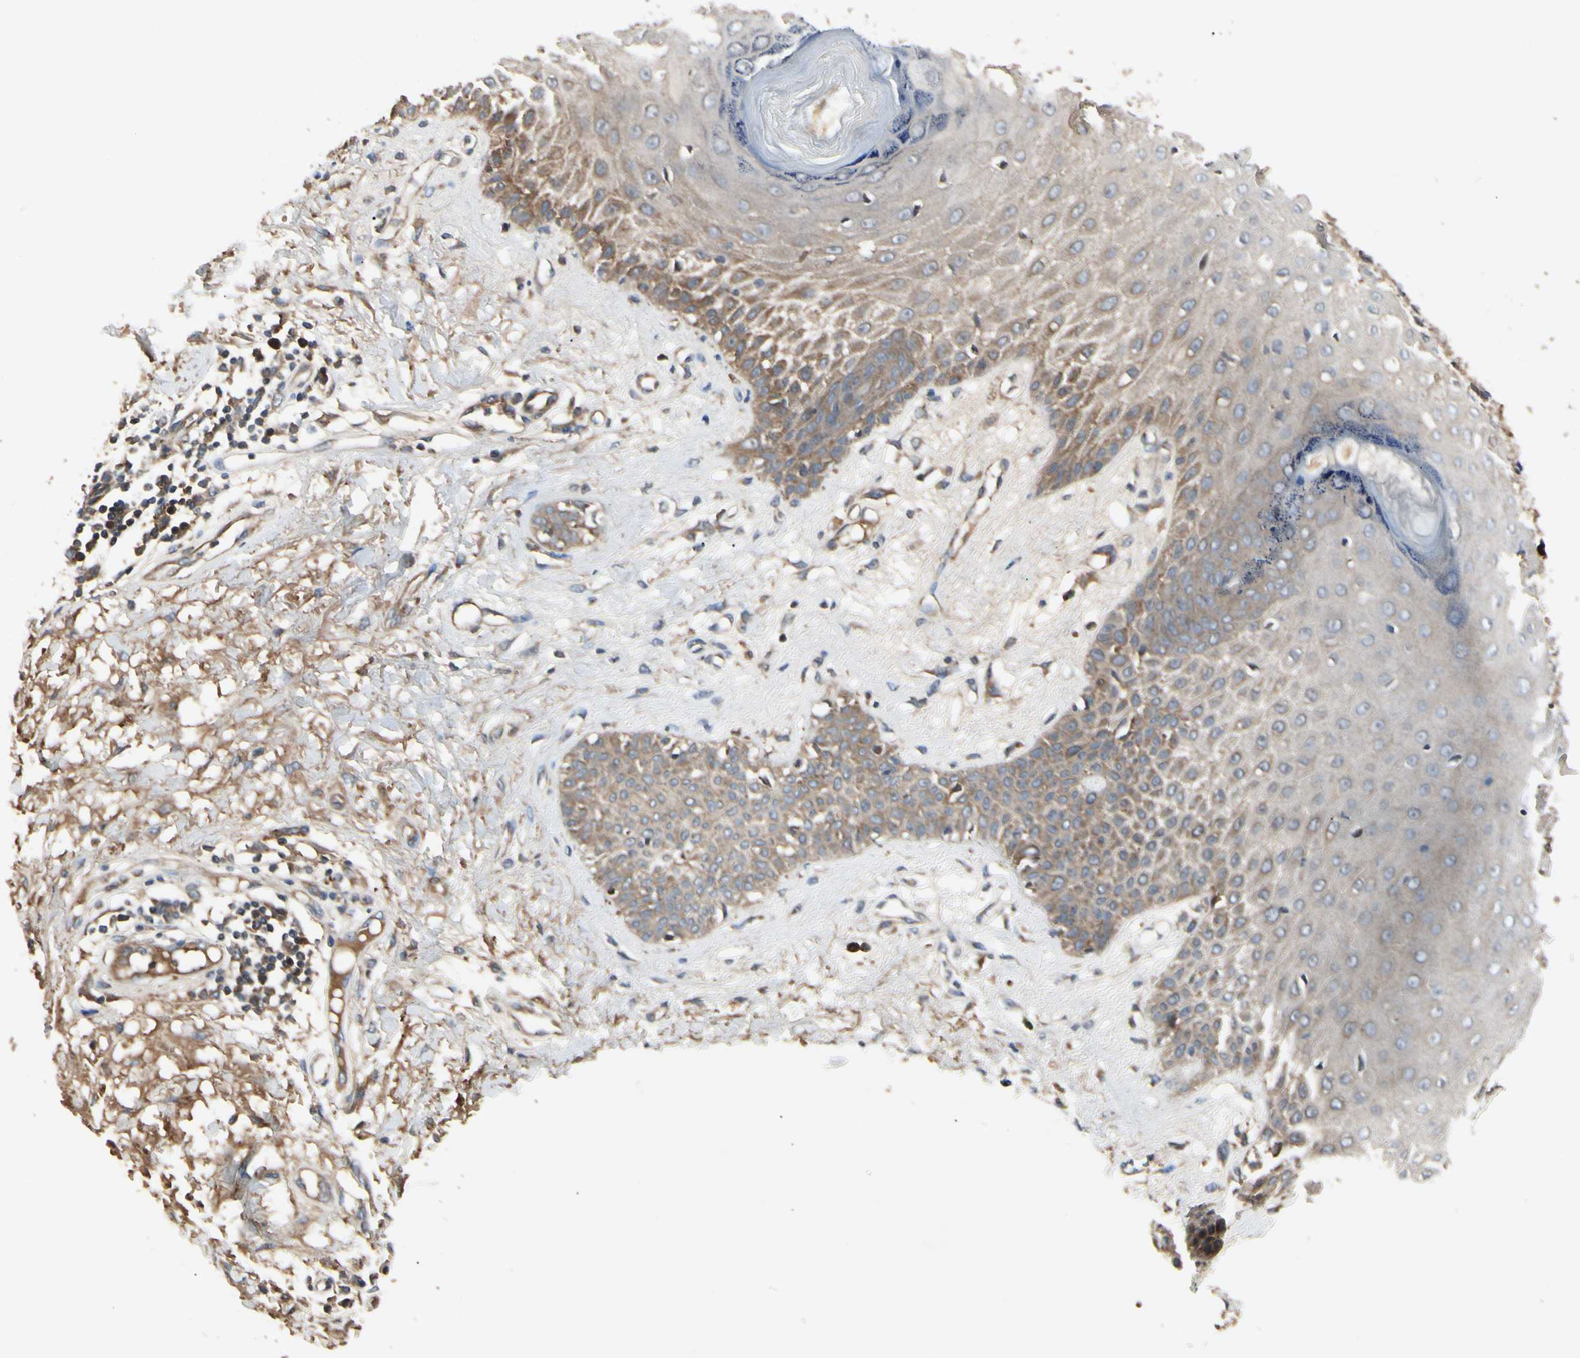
{"staining": {"intensity": "moderate", "quantity": ">75%", "location": "cytoplasmic/membranous"}, "tissue": "skin cancer", "cell_type": "Tumor cells", "image_type": "cancer", "snomed": [{"axis": "morphology", "description": "Squamous cell carcinoma, NOS"}, {"axis": "topography", "description": "Skin"}], "caption": "Approximately >75% of tumor cells in human skin squamous cell carcinoma show moderate cytoplasmic/membranous protein expression as visualized by brown immunohistochemical staining.", "gene": "RNF14", "patient": {"sex": "female", "age": 78}}